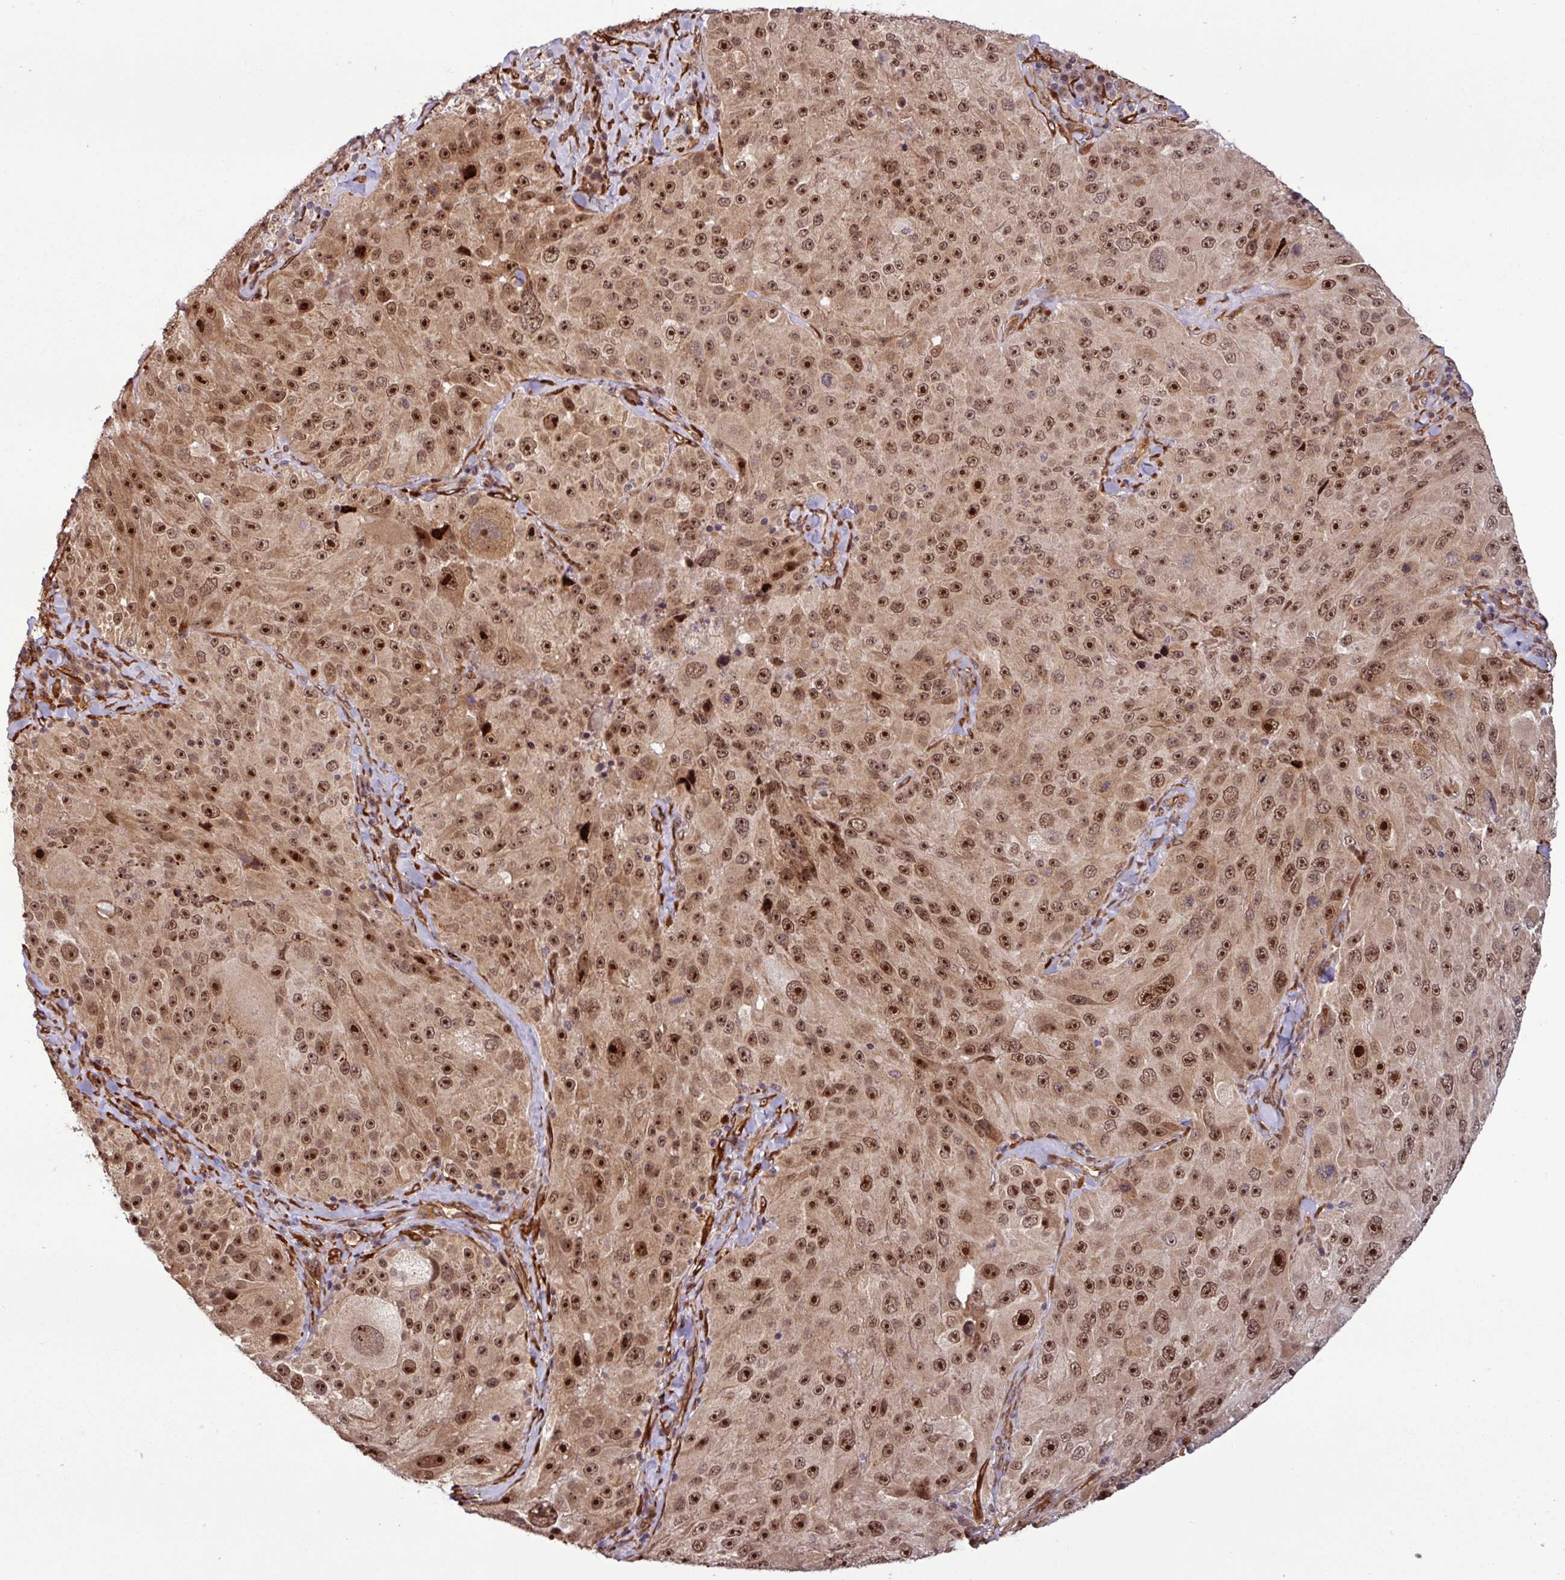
{"staining": {"intensity": "strong", "quantity": ">75%", "location": "nuclear"}, "tissue": "melanoma", "cell_type": "Tumor cells", "image_type": "cancer", "snomed": [{"axis": "morphology", "description": "Malignant melanoma, Metastatic site"}, {"axis": "topography", "description": "Lymph node"}], "caption": "Melanoma stained for a protein (brown) displays strong nuclear positive positivity in approximately >75% of tumor cells.", "gene": "C7orf50", "patient": {"sex": "male", "age": 62}}